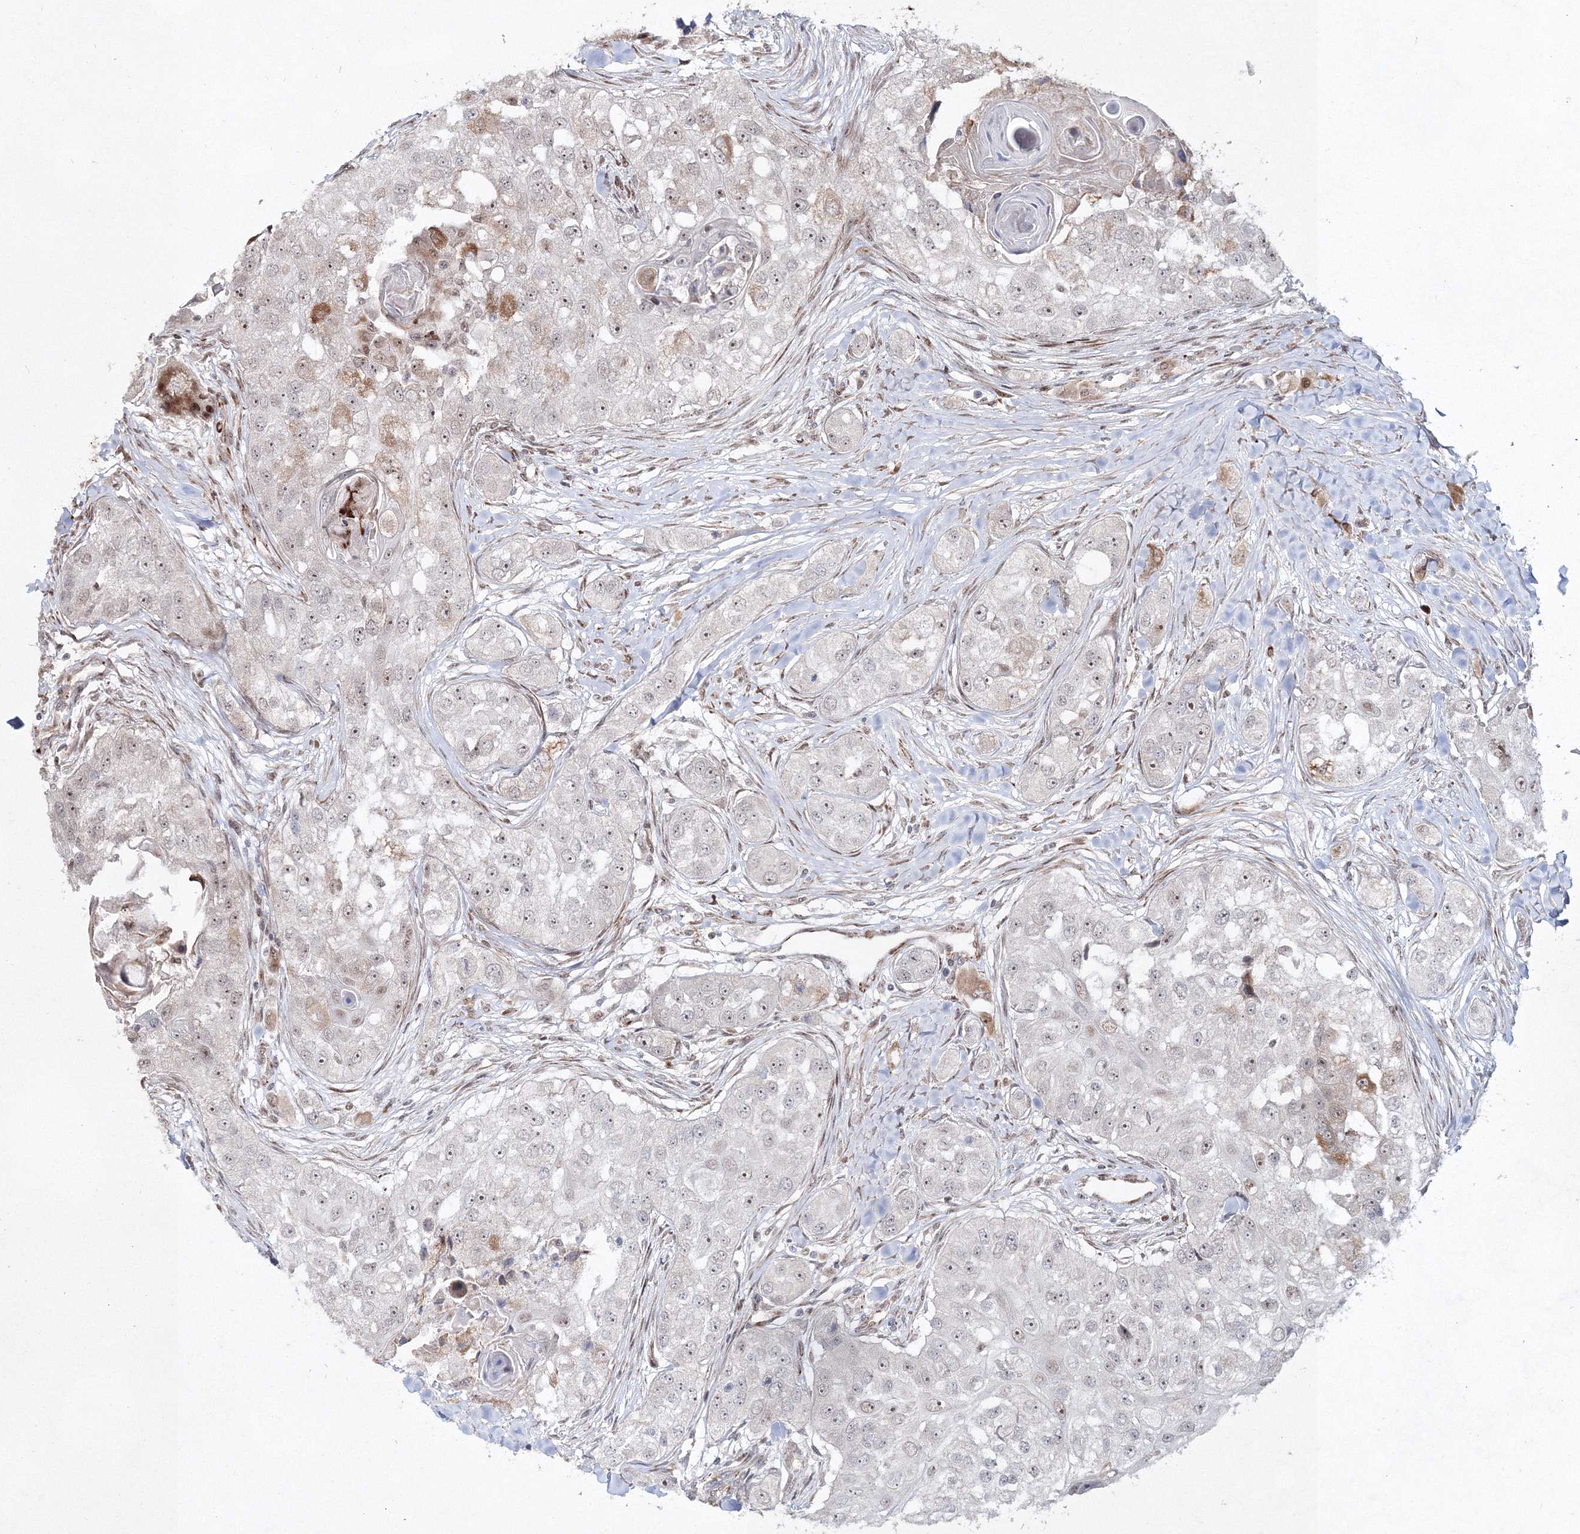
{"staining": {"intensity": "negative", "quantity": "none", "location": "none"}, "tissue": "head and neck cancer", "cell_type": "Tumor cells", "image_type": "cancer", "snomed": [{"axis": "morphology", "description": "Normal tissue, NOS"}, {"axis": "morphology", "description": "Squamous cell carcinoma, NOS"}, {"axis": "topography", "description": "Skeletal muscle"}, {"axis": "topography", "description": "Head-Neck"}], "caption": "High magnification brightfield microscopy of squamous cell carcinoma (head and neck) stained with DAB (brown) and counterstained with hematoxylin (blue): tumor cells show no significant staining. The staining was performed using DAB to visualize the protein expression in brown, while the nuclei were stained in blue with hematoxylin (Magnification: 20x).", "gene": "SNIP1", "patient": {"sex": "male", "age": 51}}